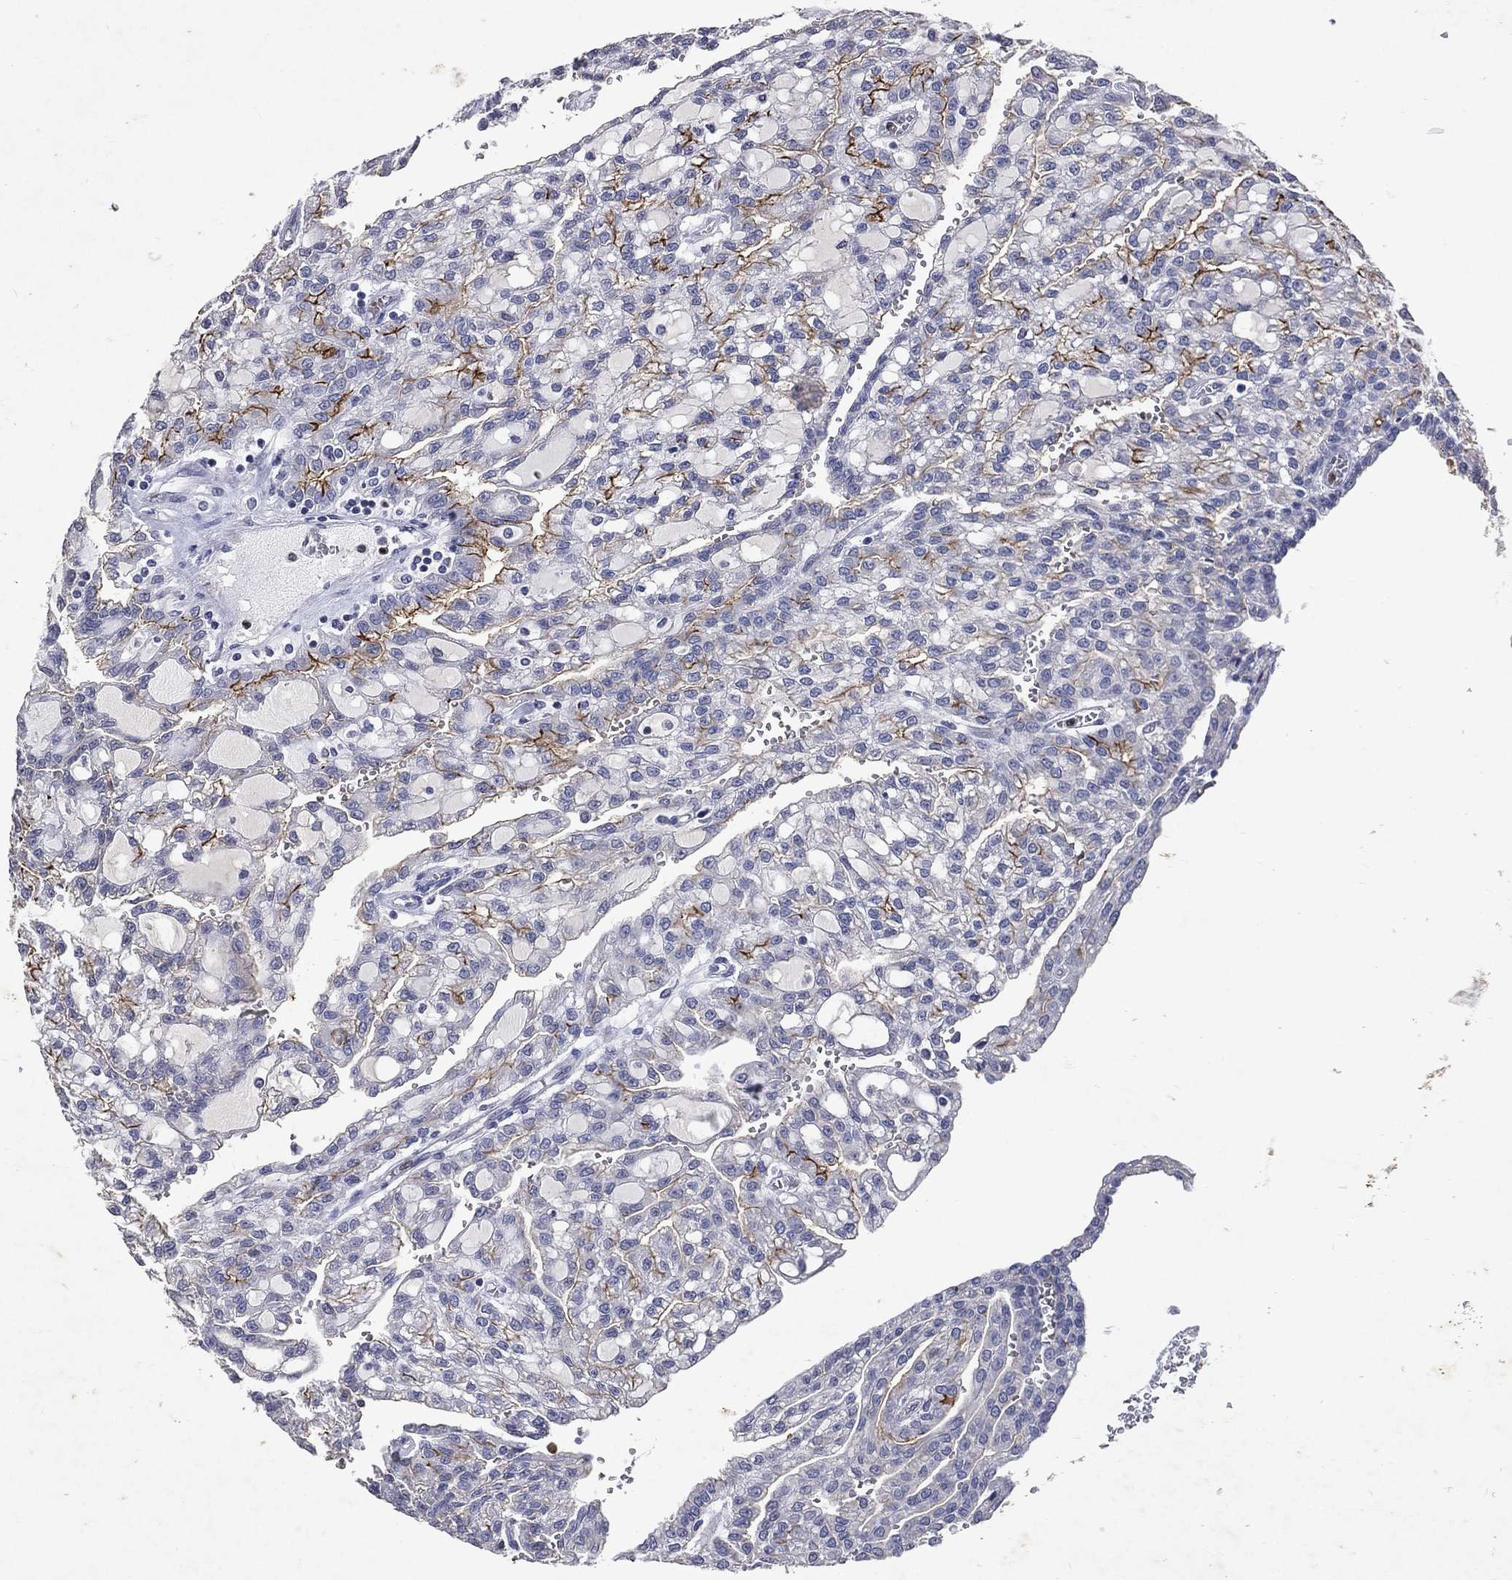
{"staining": {"intensity": "strong", "quantity": "<25%", "location": "cytoplasmic/membranous"}, "tissue": "renal cancer", "cell_type": "Tumor cells", "image_type": "cancer", "snomed": [{"axis": "morphology", "description": "Adenocarcinoma, NOS"}, {"axis": "topography", "description": "Kidney"}], "caption": "A brown stain highlights strong cytoplasmic/membranous staining of a protein in human renal cancer tumor cells. The protein is stained brown, and the nuclei are stained in blue (DAB (3,3'-diaminobenzidine) IHC with brightfield microscopy, high magnification).", "gene": "SLC34A2", "patient": {"sex": "male", "age": 63}}